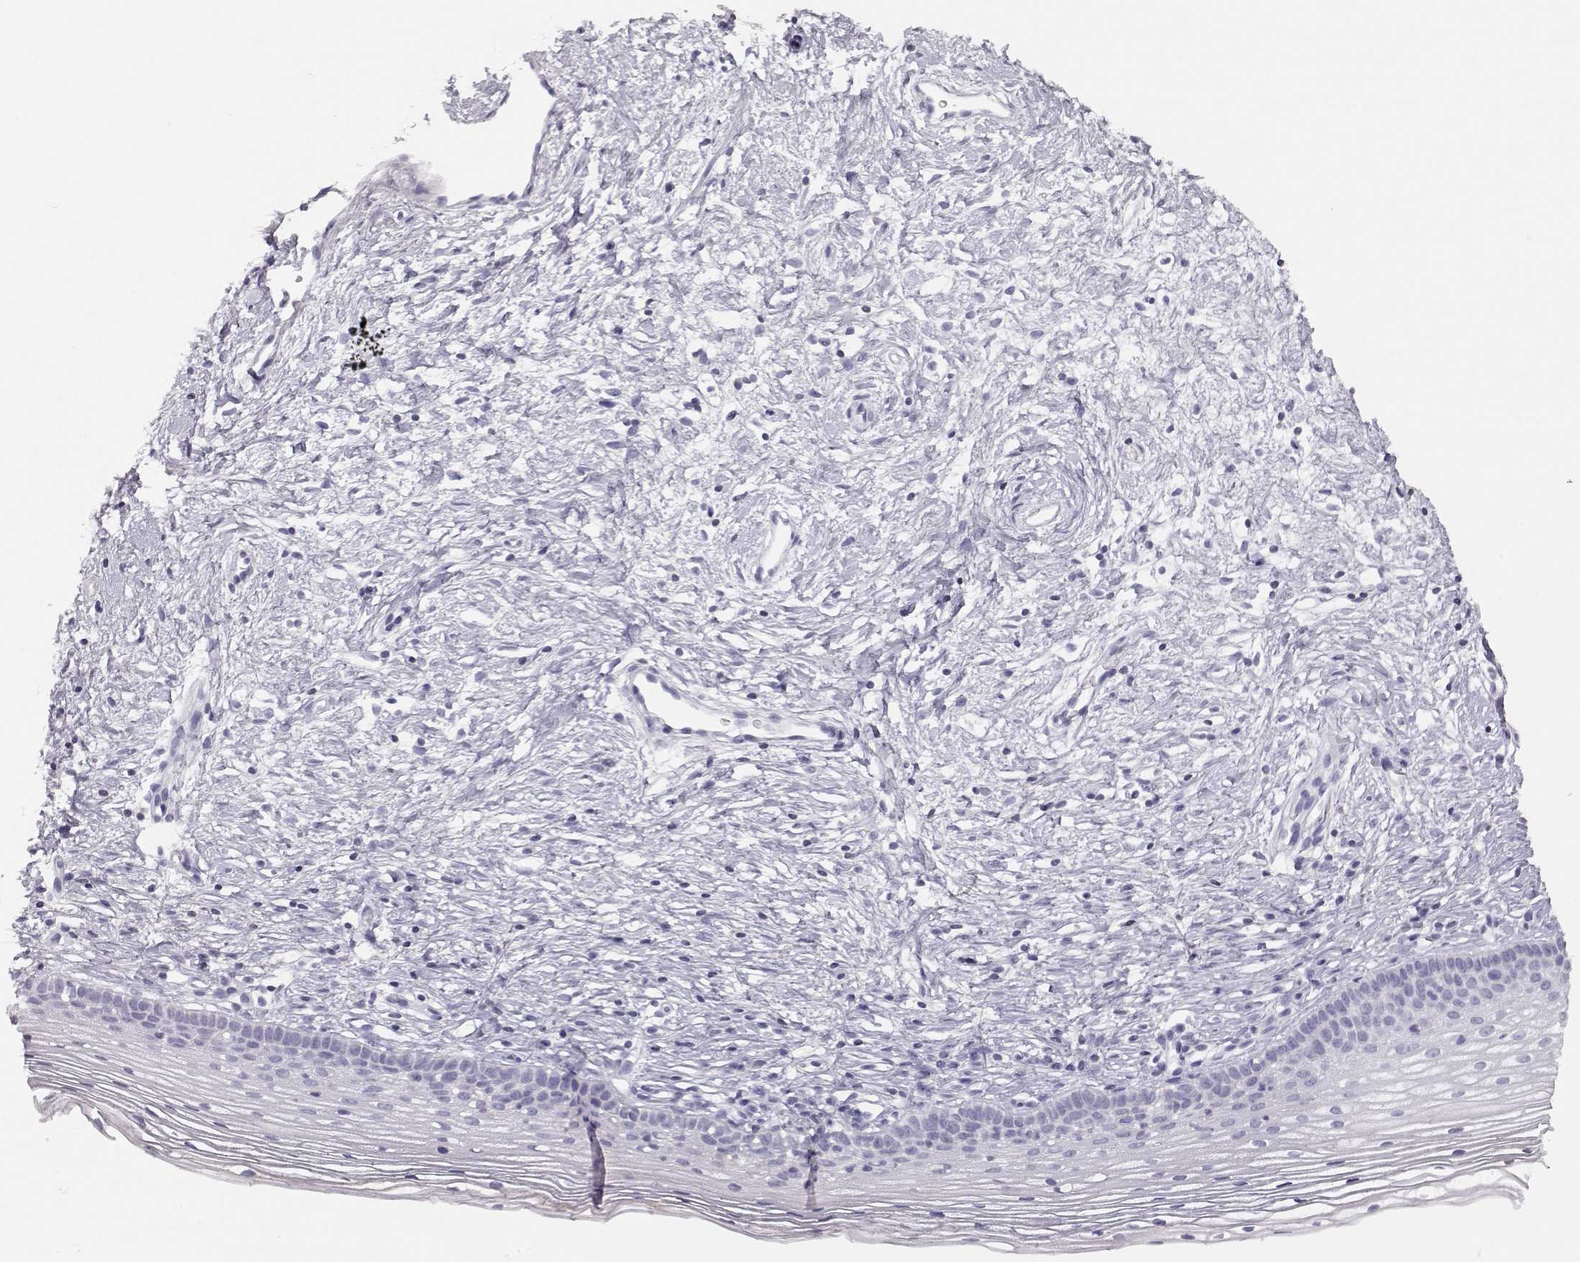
{"staining": {"intensity": "negative", "quantity": "none", "location": "none"}, "tissue": "cervix", "cell_type": "Glandular cells", "image_type": "normal", "snomed": [{"axis": "morphology", "description": "Normal tissue, NOS"}, {"axis": "topography", "description": "Cervix"}], "caption": "Normal cervix was stained to show a protein in brown. There is no significant positivity in glandular cells. (DAB immunohistochemistry (IHC), high magnification).", "gene": "FAM166A", "patient": {"sex": "female", "age": 39}}